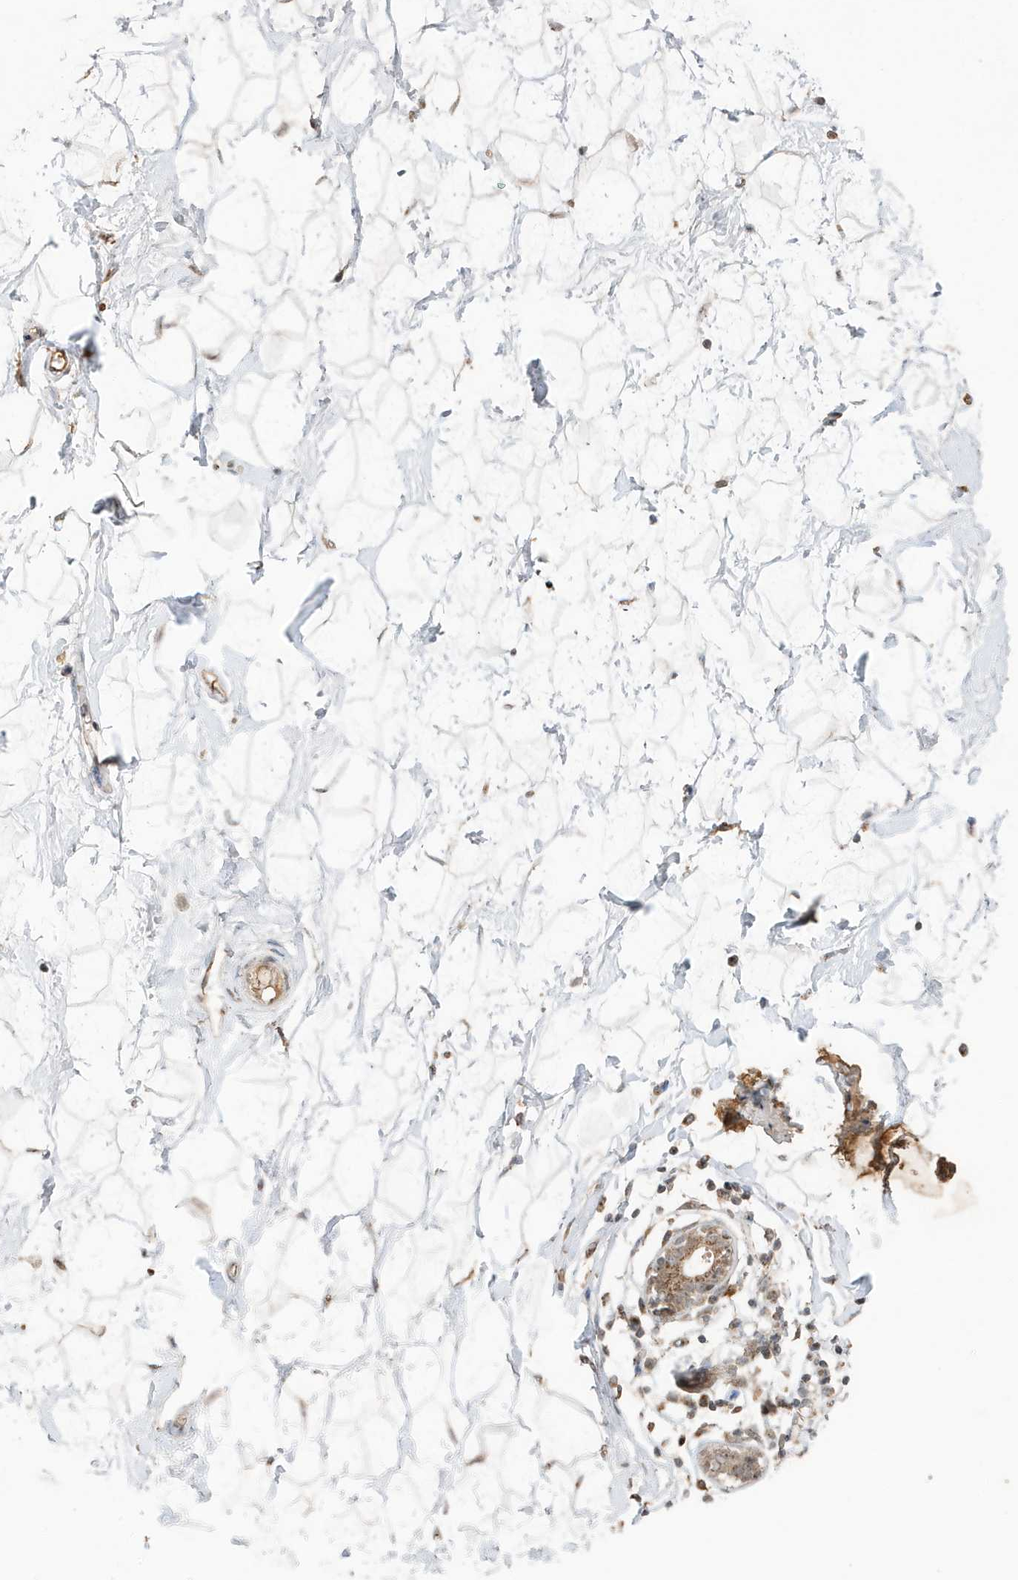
{"staining": {"intensity": "weak", "quantity": ">75%", "location": "cytoplasmic/membranous"}, "tissue": "breast", "cell_type": "Adipocytes", "image_type": "normal", "snomed": [{"axis": "morphology", "description": "Normal tissue, NOS"}, {"axis": "morphology", "description": "Adenoma, NOS"}, {"axis": "topography", "description": "Breast"}], "caption": "Adipocytes show weak cytoplasmic/membranous expression in approximately >75% of cells in unremarkable breast. Immunohistochemistry (ihc) stains the protein in brown and the nuclei are stained blue.", "gene": "RER1", "patient": {"sex": "female", "age": 23}}